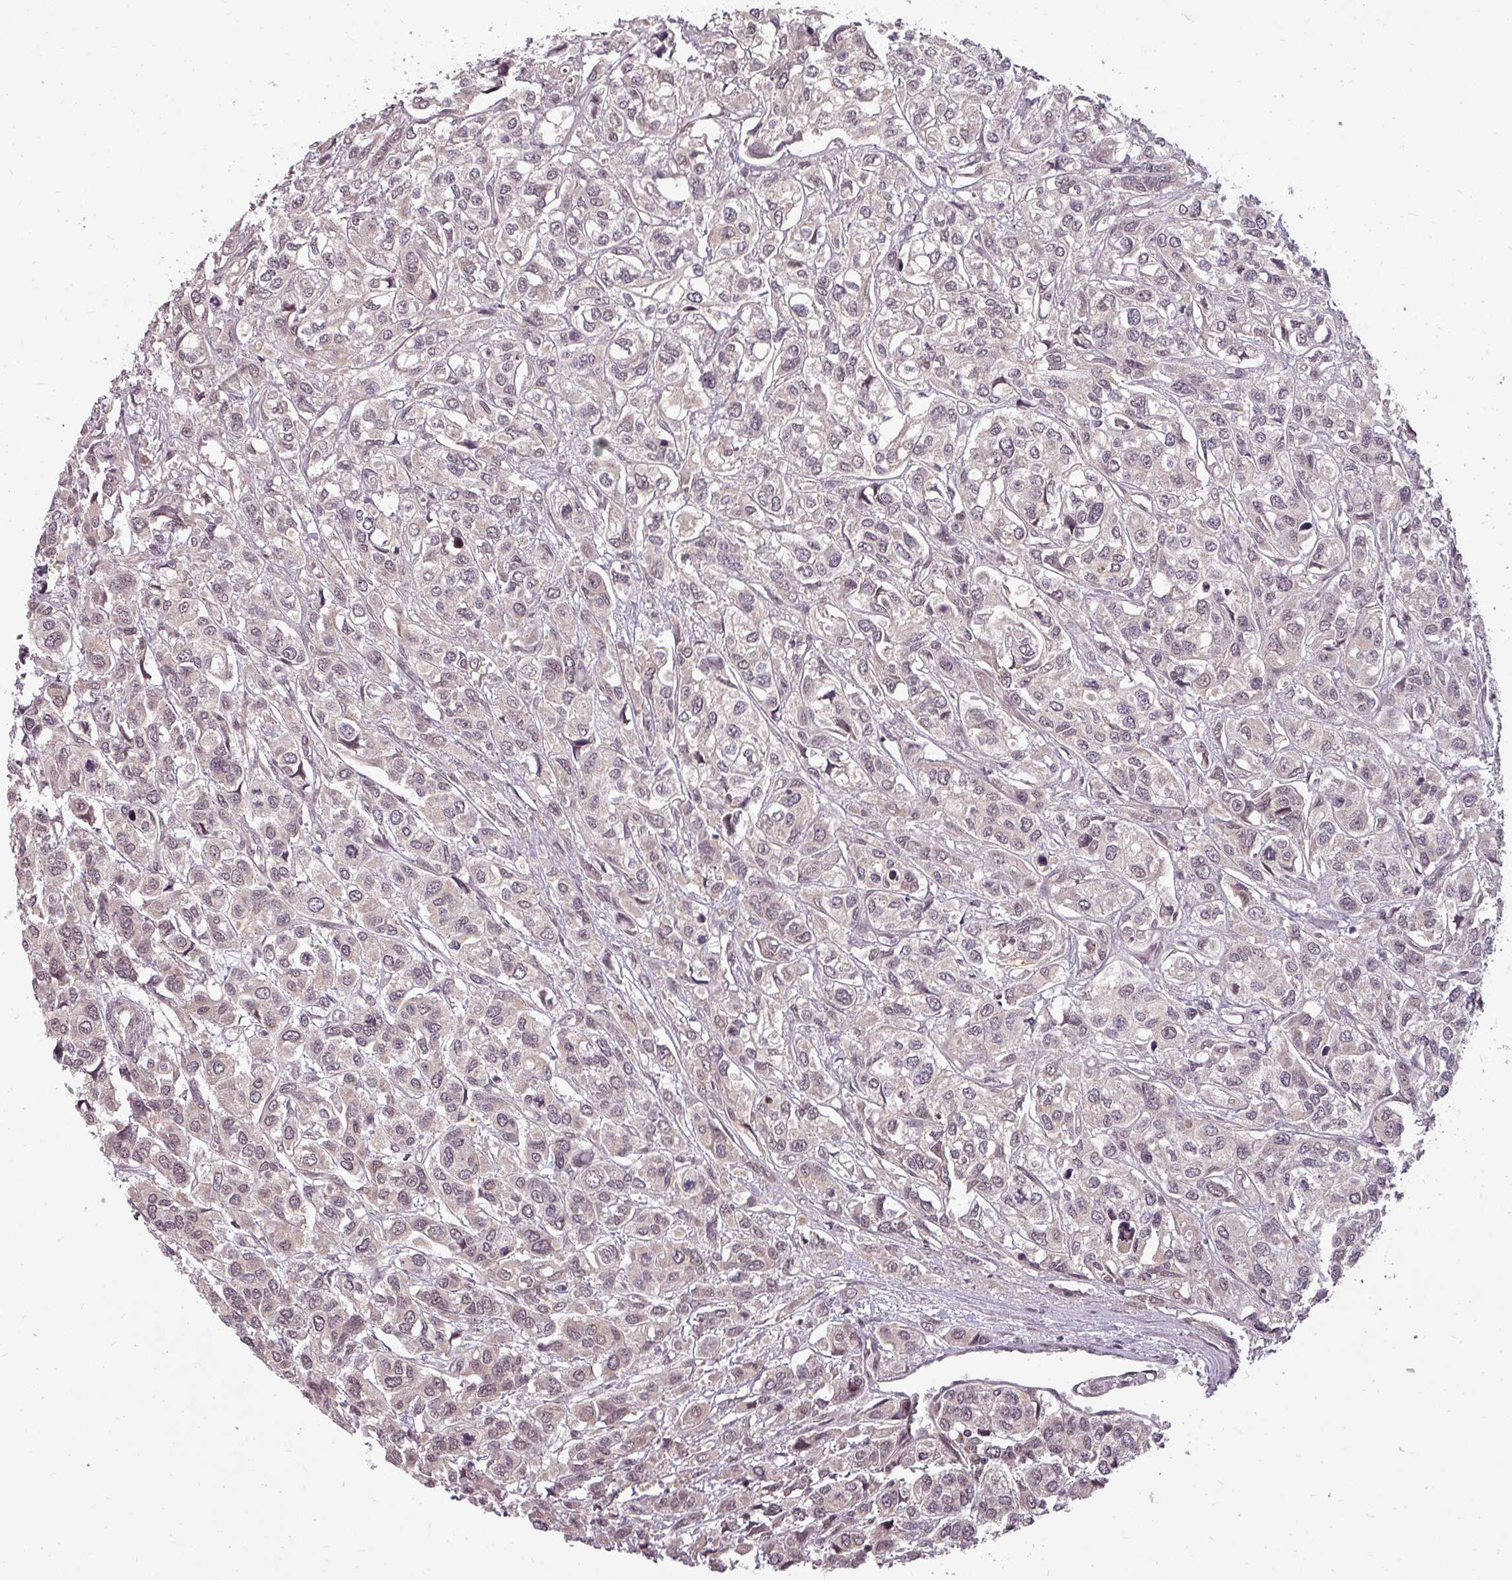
{"staining": {"intensity": "negative", "quantity": "none", "location": "none"}, "tissue": "urothelial cancer", "cell_type": "Tumor cells", "image_type": "cancer", "snomed": [{"axis": "morphology", "description": "Urothelial carcinoma, High grade"}, {"axis": "topography", "description": "Urinary bladder"}], "caption": "The histopathology image exhibits no staining of tumor cells in urothelial cancer.", "gene": "CLIC1", "patient": {"sex": "male", "age": 67}}